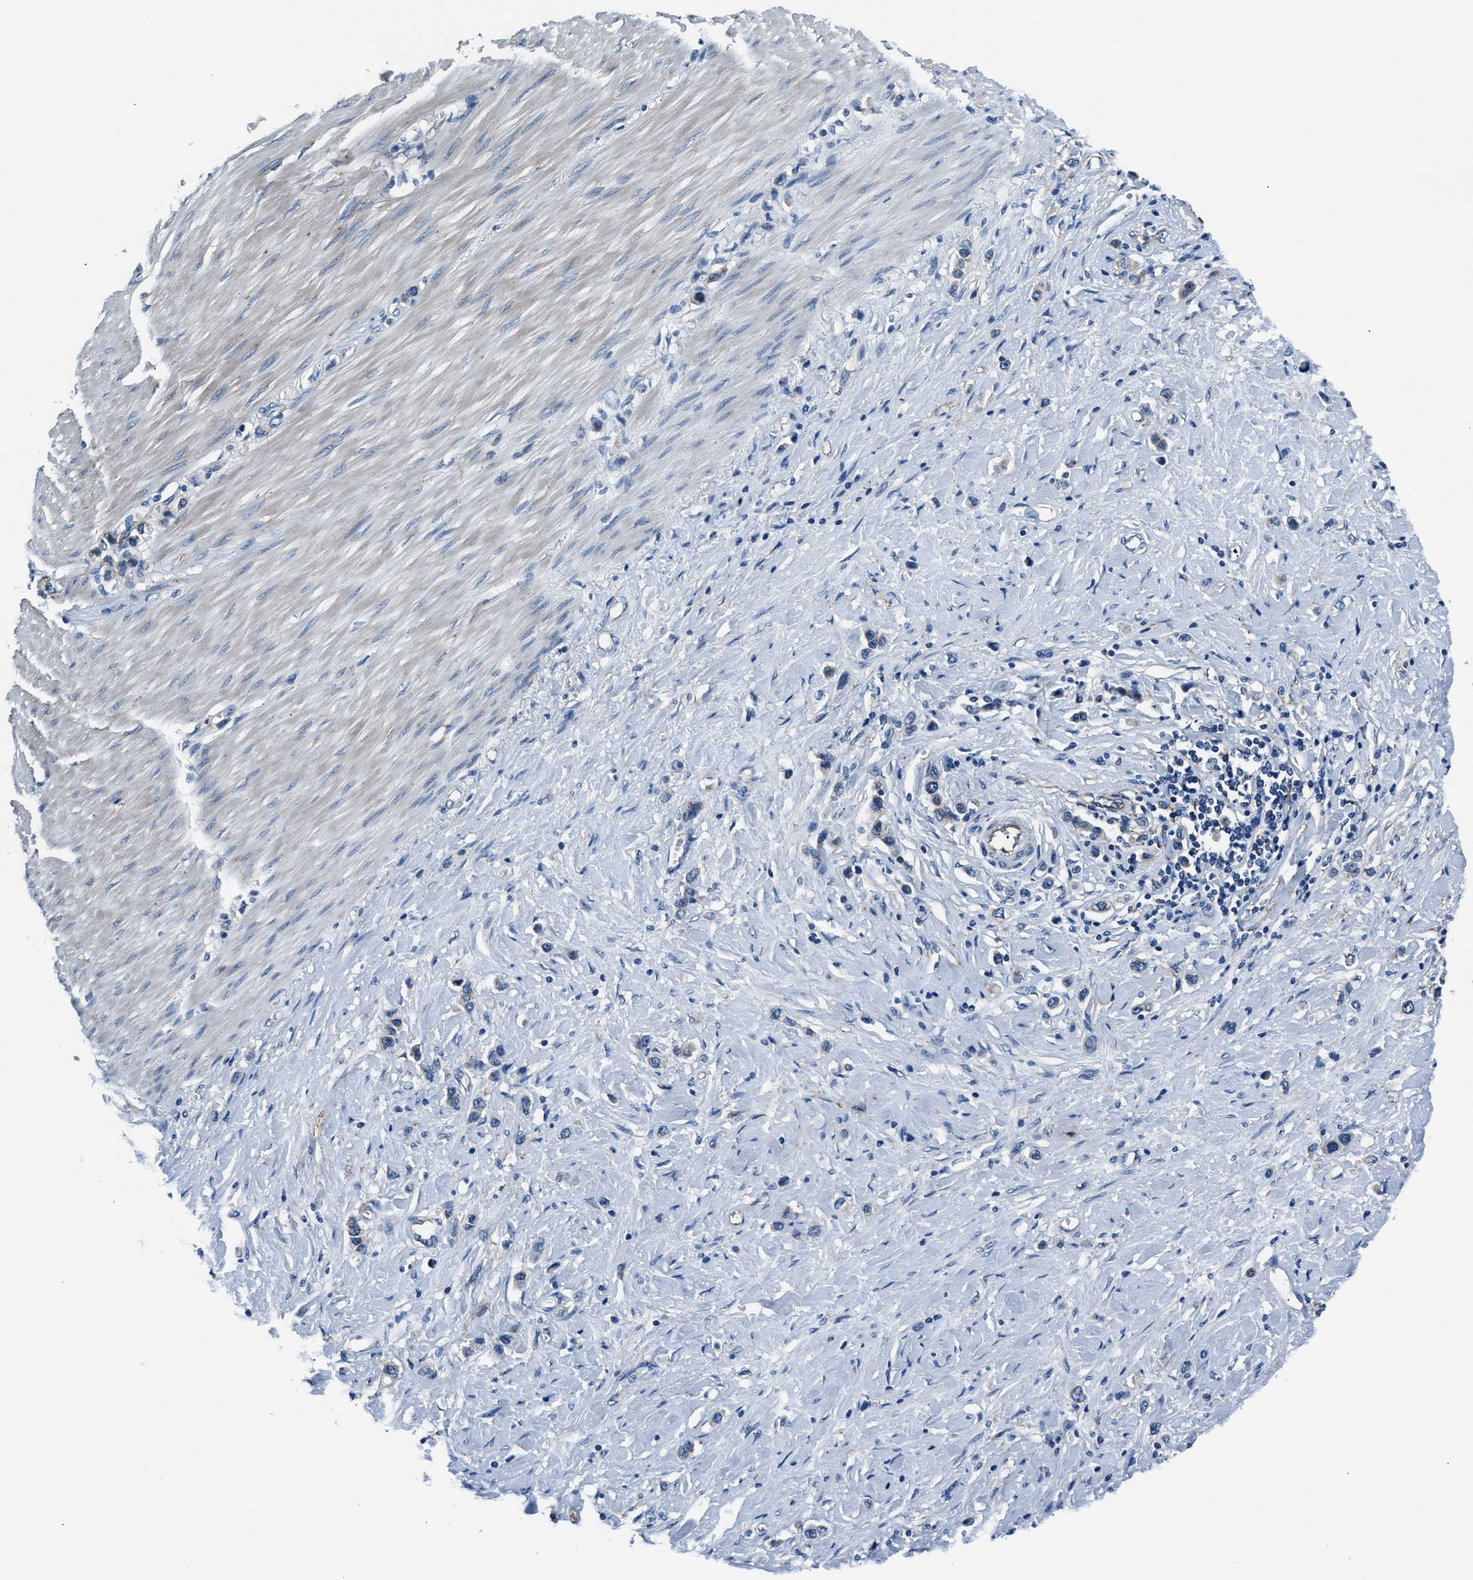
{"staining": {"intensity": "negative", "quantity": "none", "location": "none"}, "tissue": "stomach cancer", "cell_type": "Tumor cells", "image_type": "cancer", "snomed": [{"axis": "morphology", "description": "Adenocarcinoma, NOS"}, {"axis": "topography", "description": "Stomach"}], "caption": "Stomach adenocarcinoma was stained to show a protein in brown. There is no significant positivity in tumor cells.", "gene": "PRTFDC1", "patient": {"sex": "female", "age": 65}}